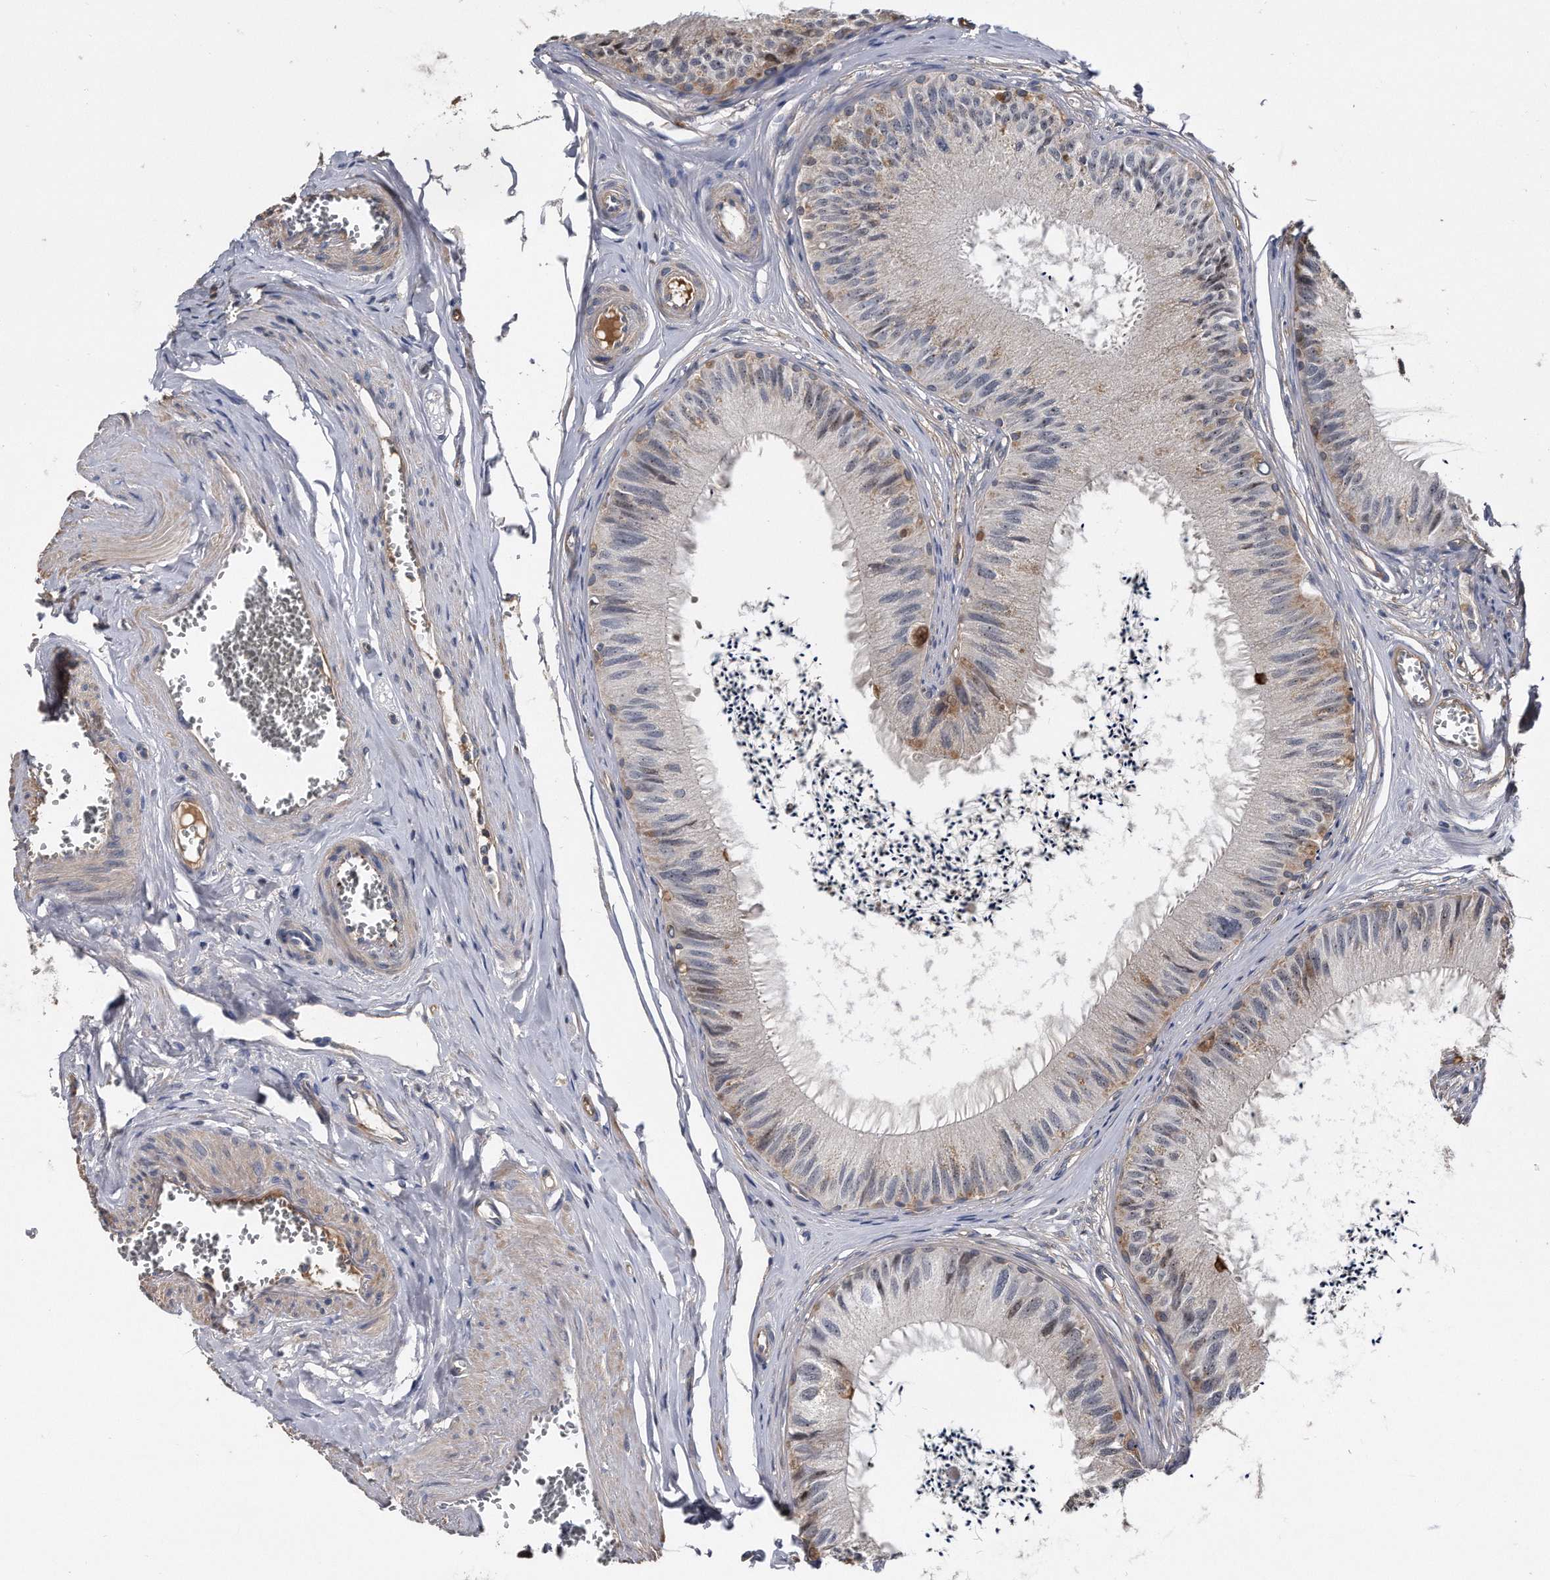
{"staining": {"intensity": "moderate", "quantity": "25%-75%", "location": "cytoplasmic/membranous"}, "tissue": "epididymis", "cell_type": "Glandular cells", "image_type": "normal", "snomed": [{"axis": "morphology", "description": "Normal tissue, NOS"}, {"axis": "topography", "description": "Epididymis"}], "caption": "IHC (DAB (3,3'-diaminobenzidine)) staining of benign human epididymis reveals moderate cytoplasmic/membranous protein positivity in about 25%-75% of glandular cells. (Brightfield microscopy of DAB IHC at high magnification).", "gene": "KCND3", "patient": {"sex": "male", "age": 79}}